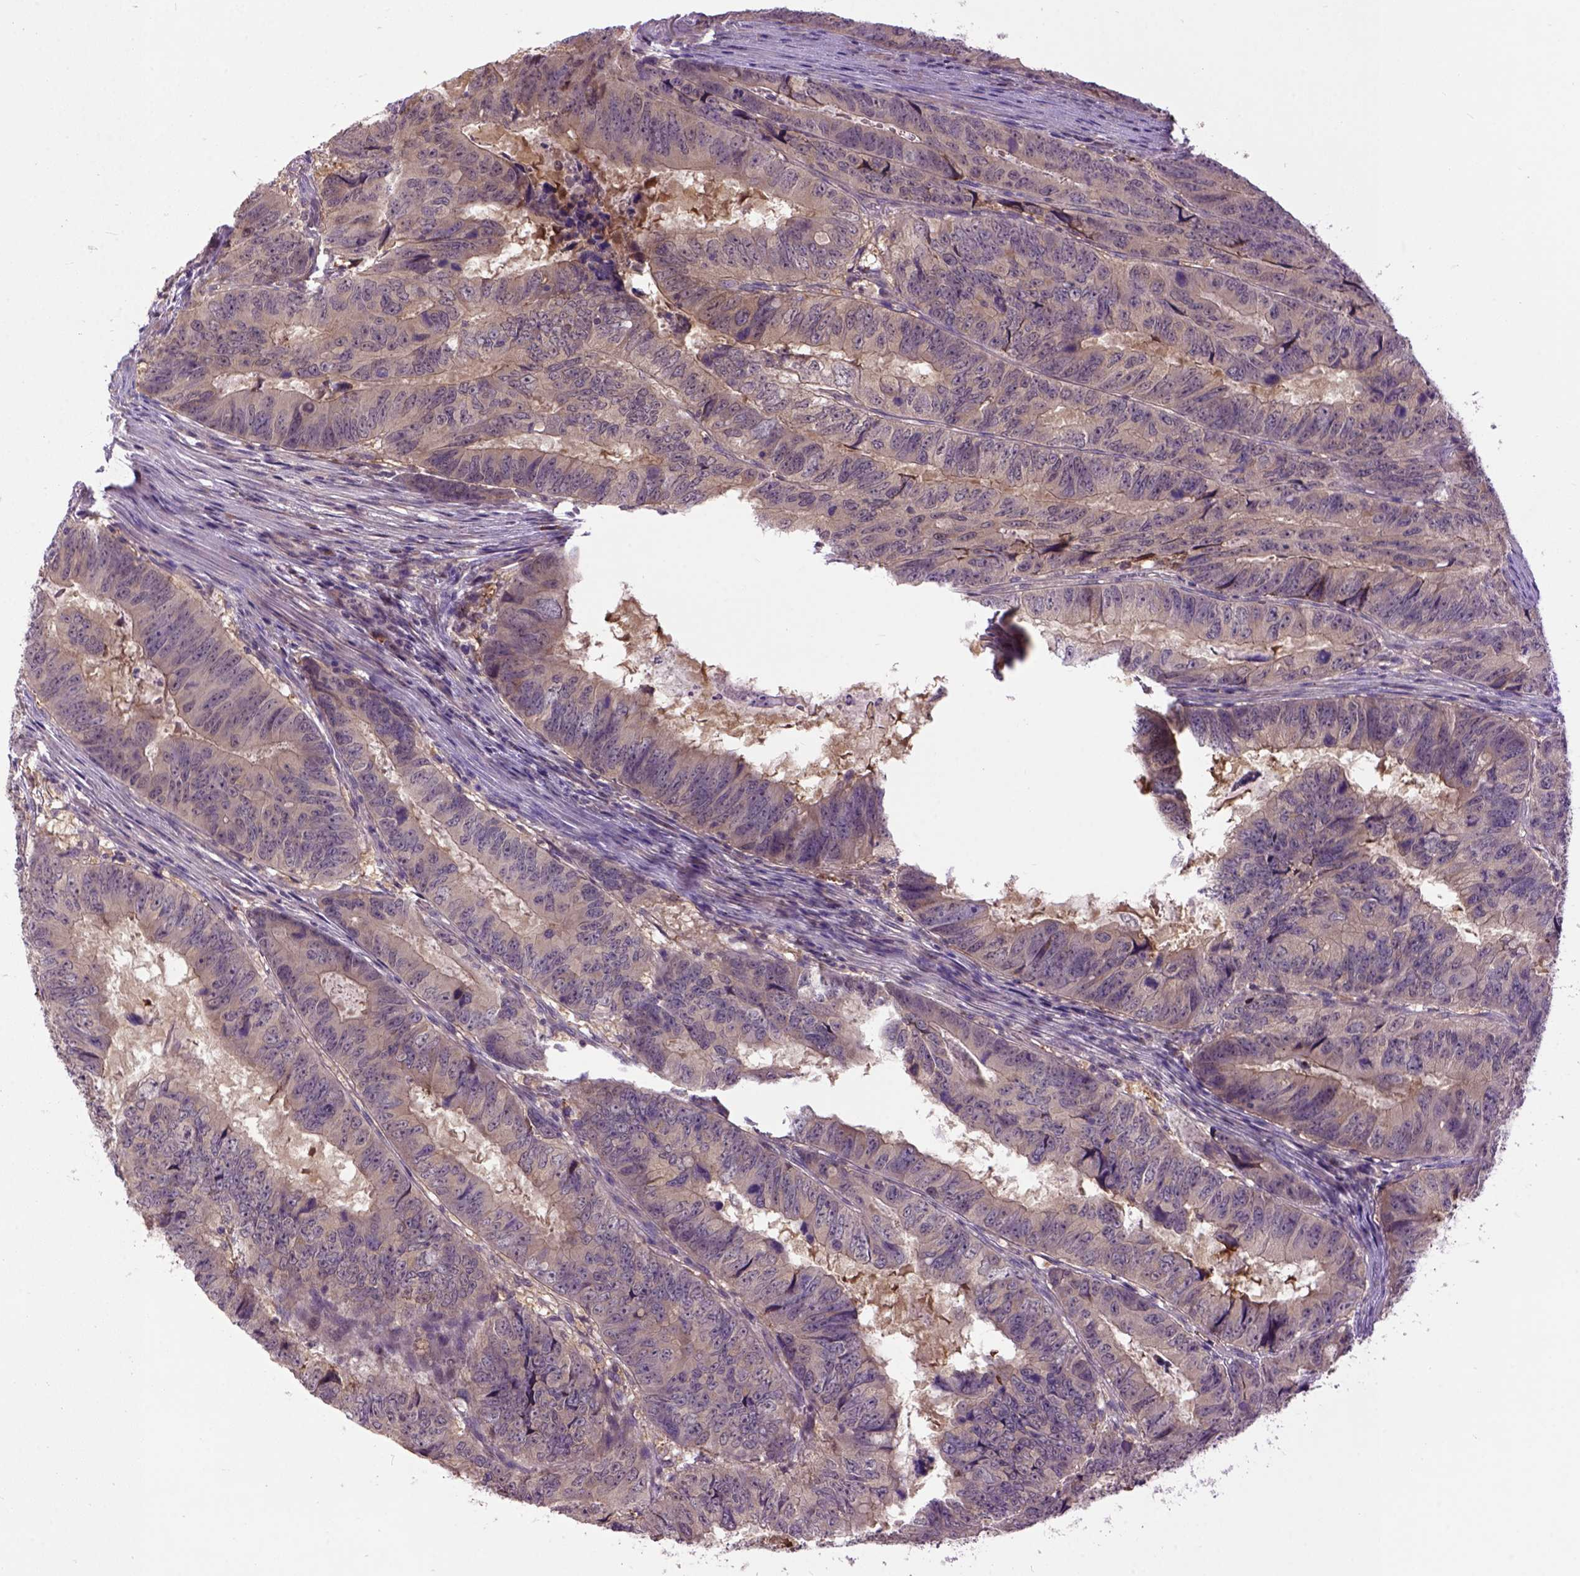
{"staining": {"intensity": "moderate", "quantity": ">75%", "location": "cytoplasmic/membranous"}, "tissue": "colorectal cancer", "cell_type": "Tumor cells", "image_type": "cancer", "snomed": [{"axis": "morphology", "description": "Adenocarcinoma, NOS"}, {"axis": "topography", "description": "Colon"}], "caption": "Protein positivity by immunohistochemistry (IHC) demonstrates moderate cytoplasmic/membranous staining in about >75% of tumor cells in colorectal adenocarcinoma.", "gene": "CPNE1", "patient": {"sex": "male", "age": 79}}